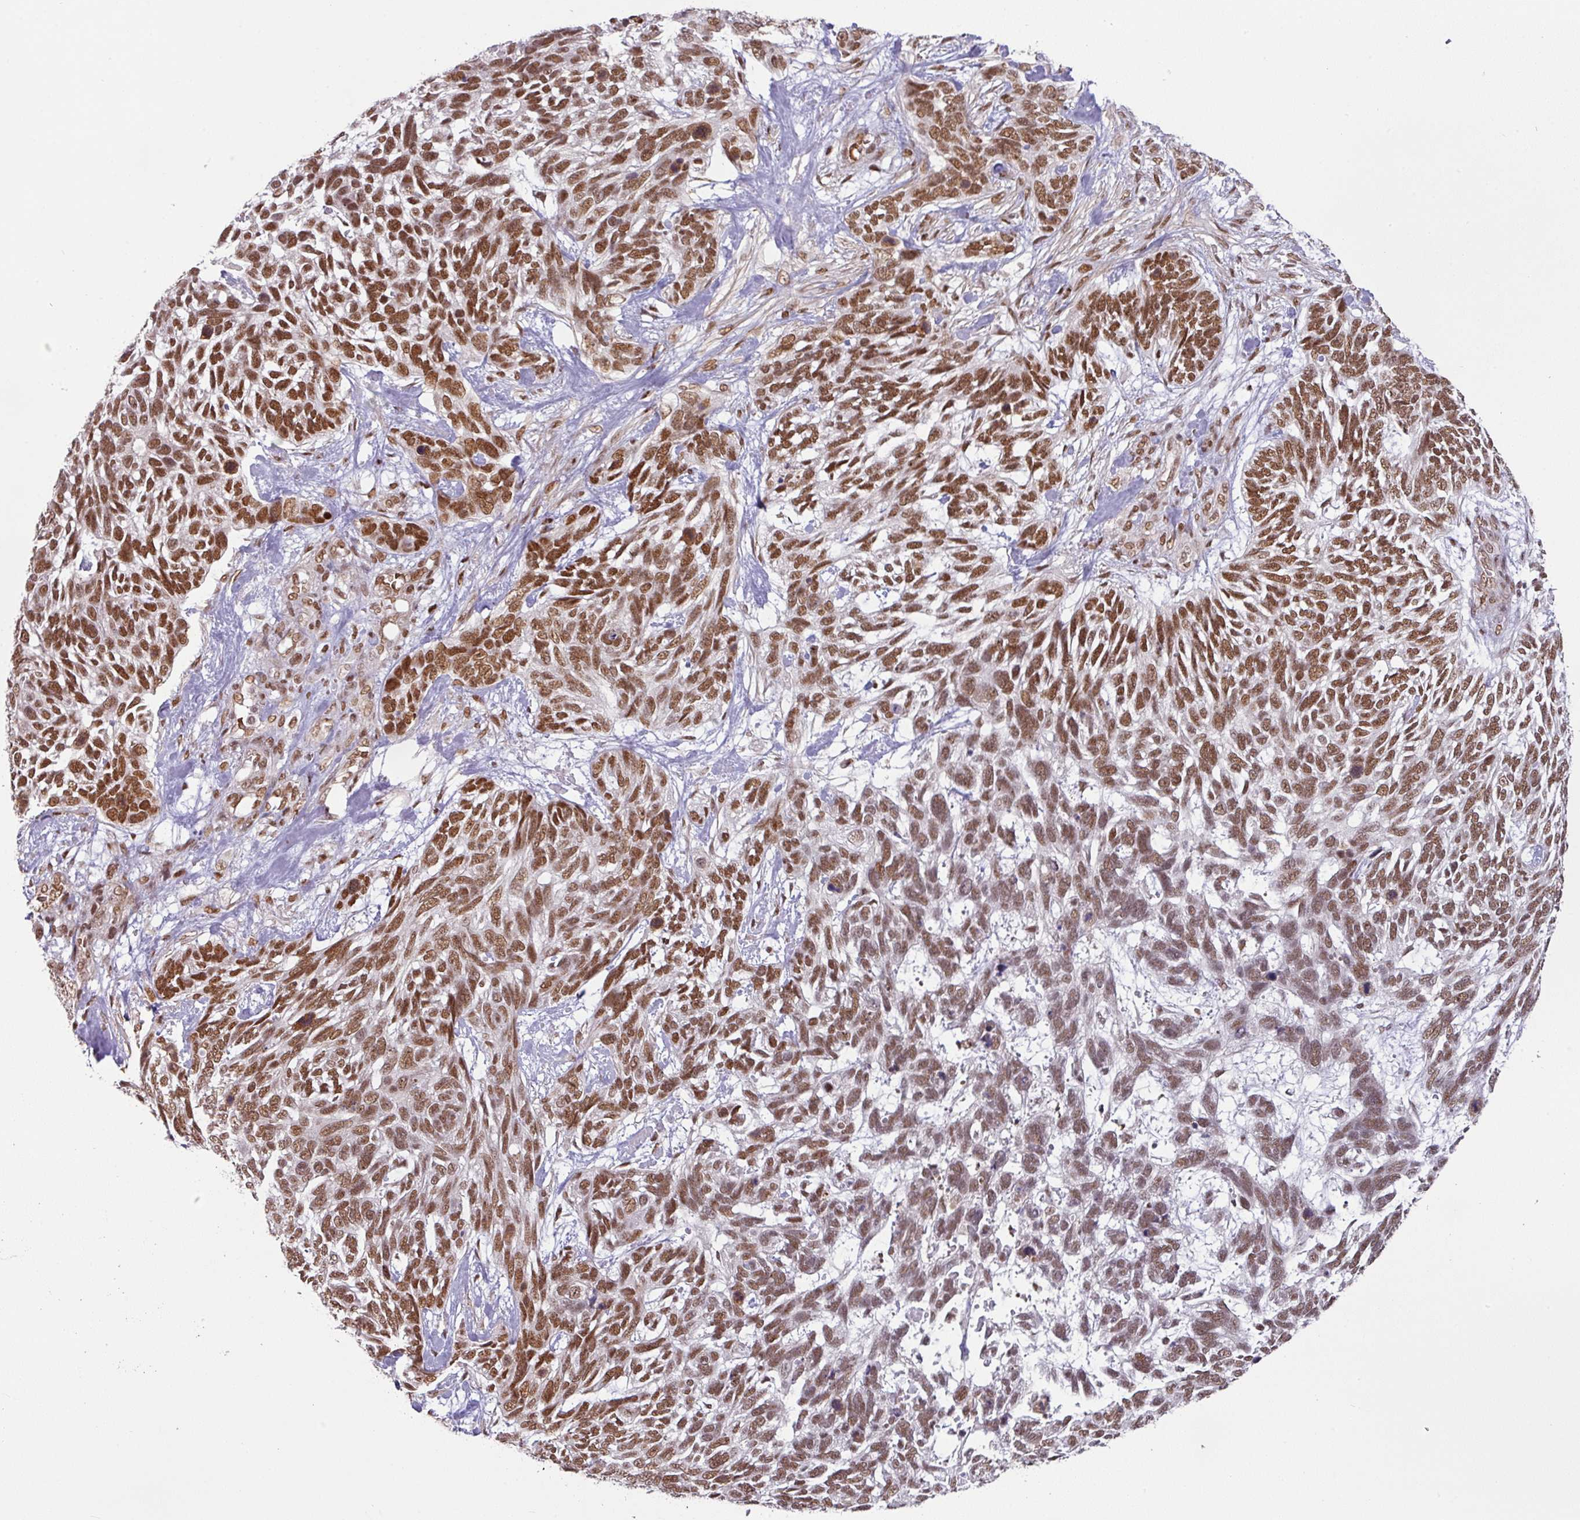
{"staining": {"intensity": "strong", "quantity": ">75%", "location": "nuclear"}, "tissue": "skin cancer", "cell_type": "Tumor cells", "image_type": "cancer", "snomed": [{"axis": "morphology", "description": "Basal cell carcinoma"}, {"axis": "topography", "description": "Skin"}], "caption": "Protein expression by immunohistochemistry (IHC) displays strong nuclear staining in approximately >75% of tumor cells in basal cell carcinoma (skin). Ihc stains the protein of interest in brown and the nuclei are stained blue.", "gene": "NCOA5", "patient": {"sex": "male", "age": 88}}